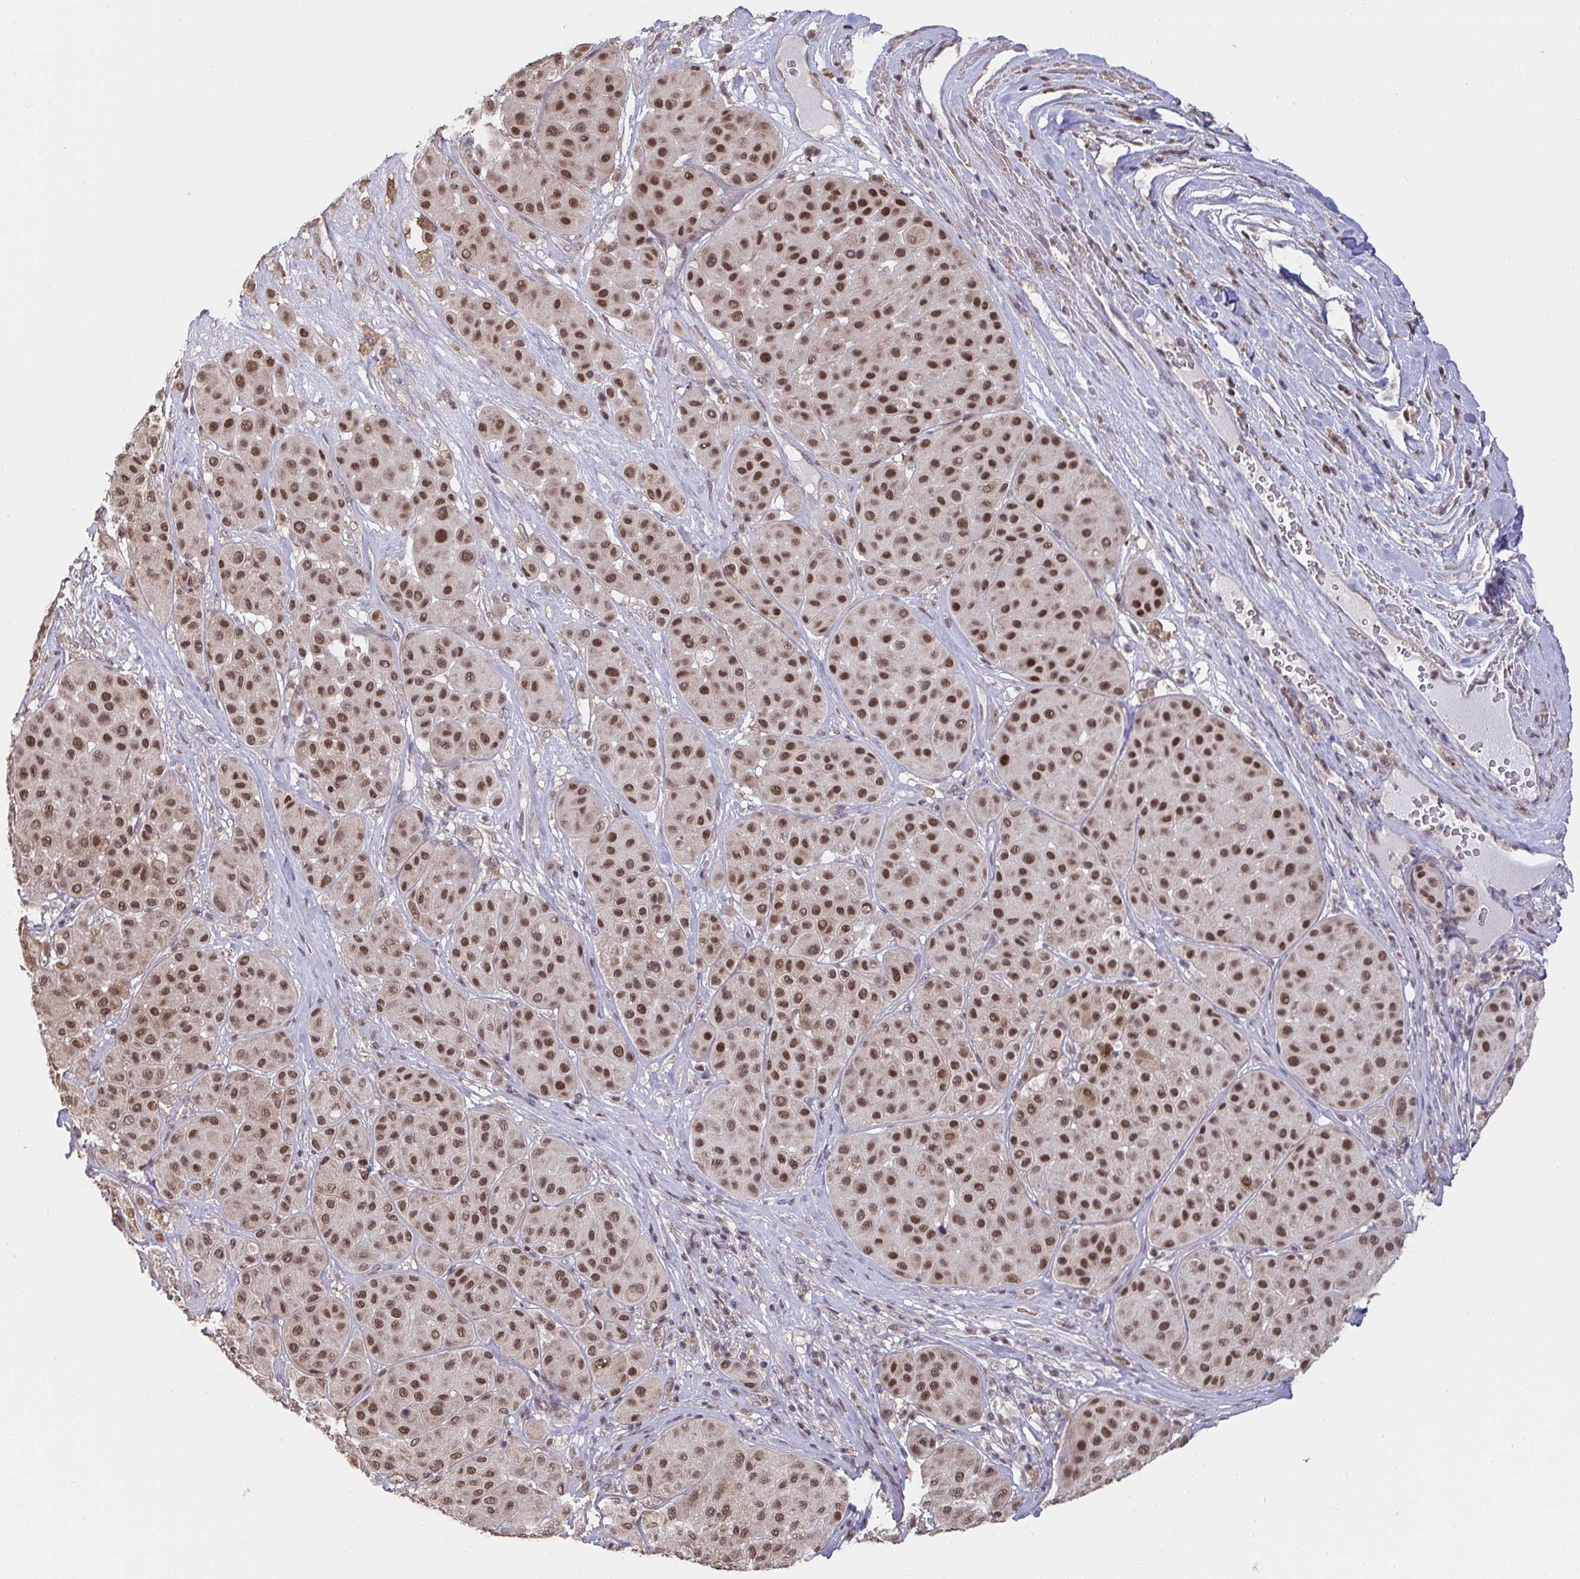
{"staining": {"intensity": "moderate", "quantity": ">75%", "location": "nuclear"}, "tissue": "melanoma", "cell_type": "Tumor cells", "image_type": "cancer", "snomed": [{"axis": "morphology", "description": "Malignant melanoma, Metastatic site"}, {"axis": "topography", "description": "Smooth muscle"}], "caption": "Brown immunohistochemical staining in human malignant melanoma (metastatic site) shows moderate nuclear expression in approximately >75% of tumor cells.", "gene": "SAP30", "patient": {"sex": "male", "age": 41}}